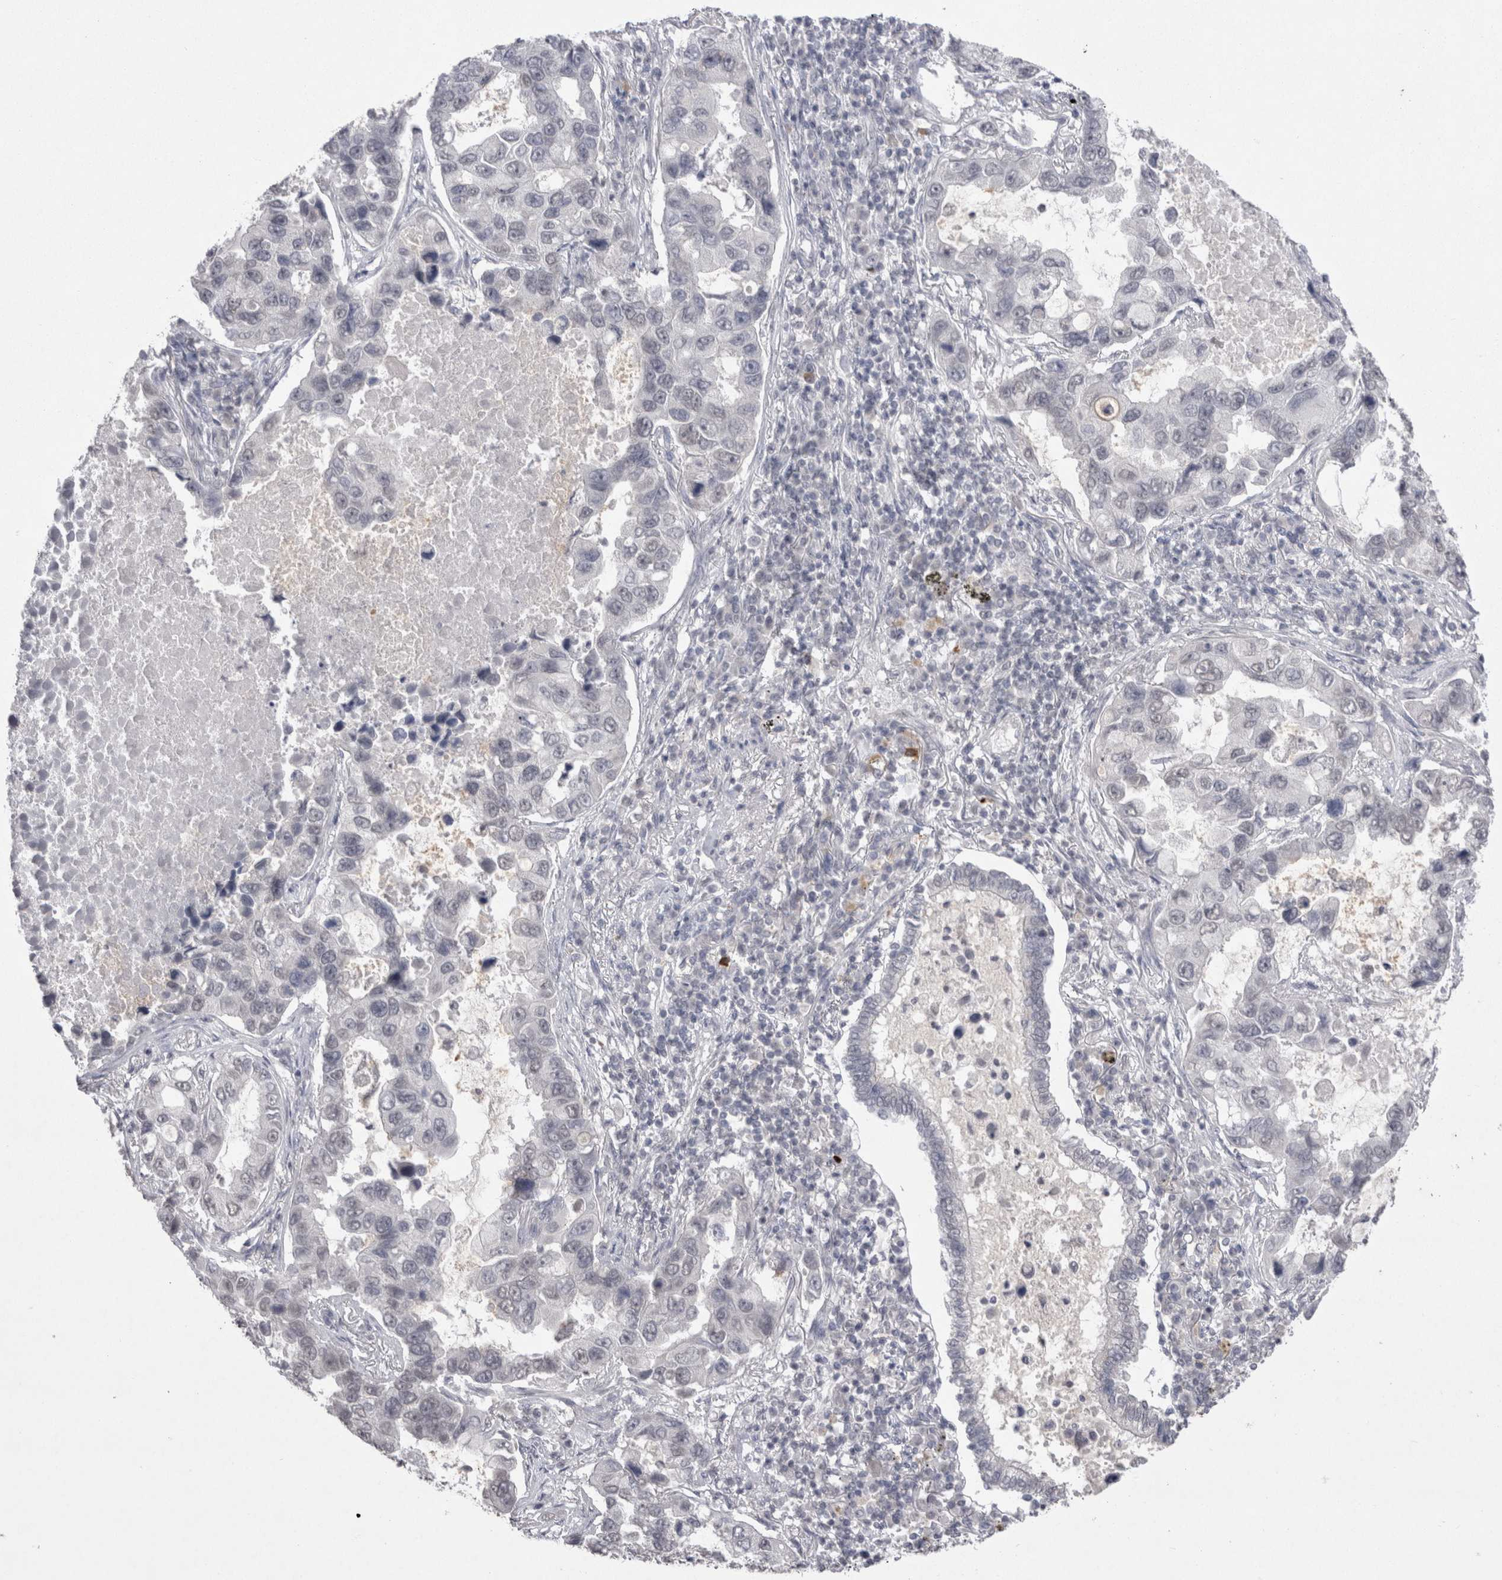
{"staining": {"intensity": "negative", "quantity": "none", "location": "none"}, "tissue": "lung cancer", "cell_type": "Tumor cells", "image_type": "cancer", "snomed": [{"axis": "morphology", "description": "Adenocarcinoma, NOS"}, {"axis": "topography", "description": "Lung"}], "caption": "Immunohistochemistry image of neoplastic tissue: lung cancer stained with DAB (3,3'-diaminobenzidine) shows no significant protein expression in tumor cells. (DAB immunohistochemistry (IHC) with hematoxylin counter stain).", "gene": "DDX4", "patient": {"sex": "male", "age": 64}}